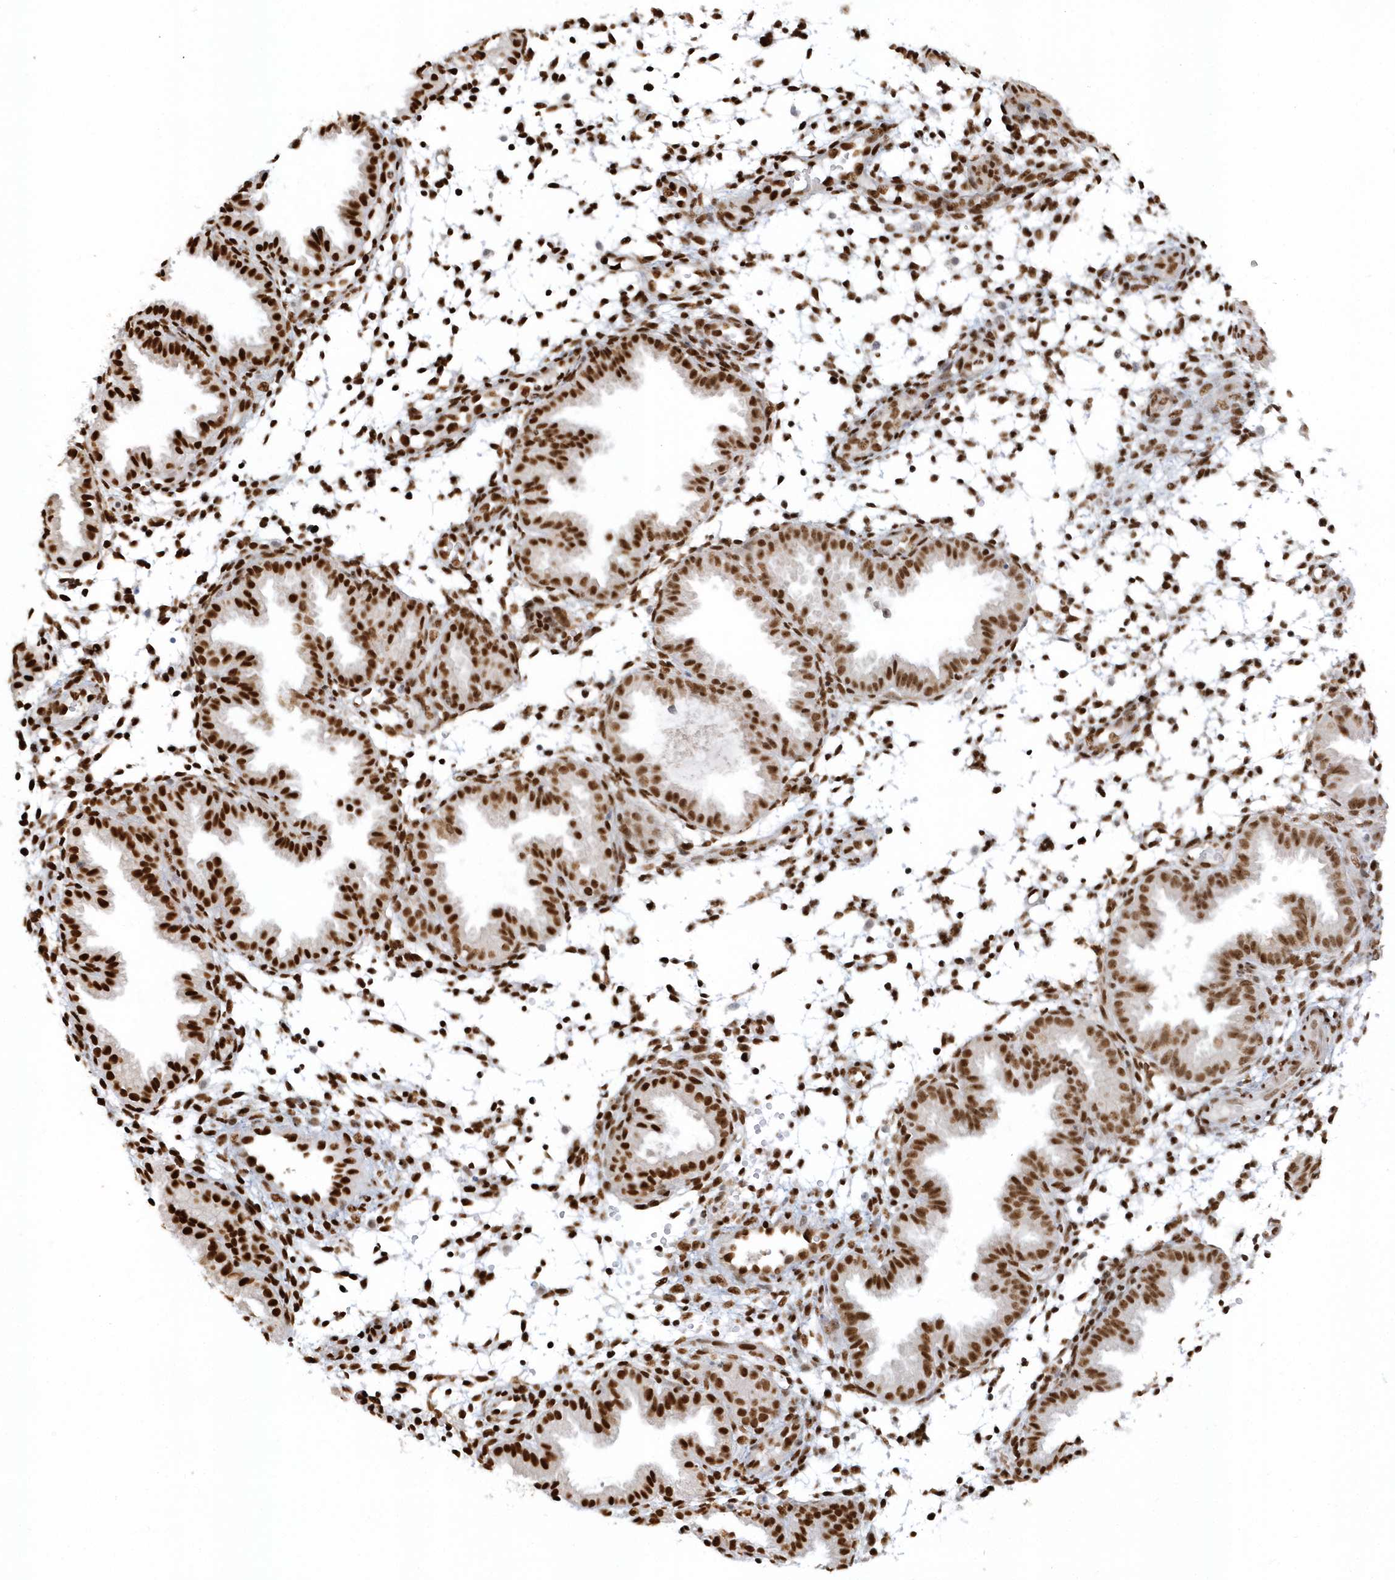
{"staining": {"intensity": "strong", "quantity": "25%-75%", "location": "nuclear"}, "tissue": "endometrium", "cell_type": "Cells in endometrial stroma", "image_type": "normal", "snomed": [{"axis": "morphology", "description": "Normal tissue, NOS"}, {"axis": "topography", "description": "Endometrium"}], "caption": "A brown stain labels strong nuclear positivity of a protein in cells in endometrial stroma of unremarkable human endometrium.", "gene": "SUMO2", "patient": {"sex": "female", "age": 33}}